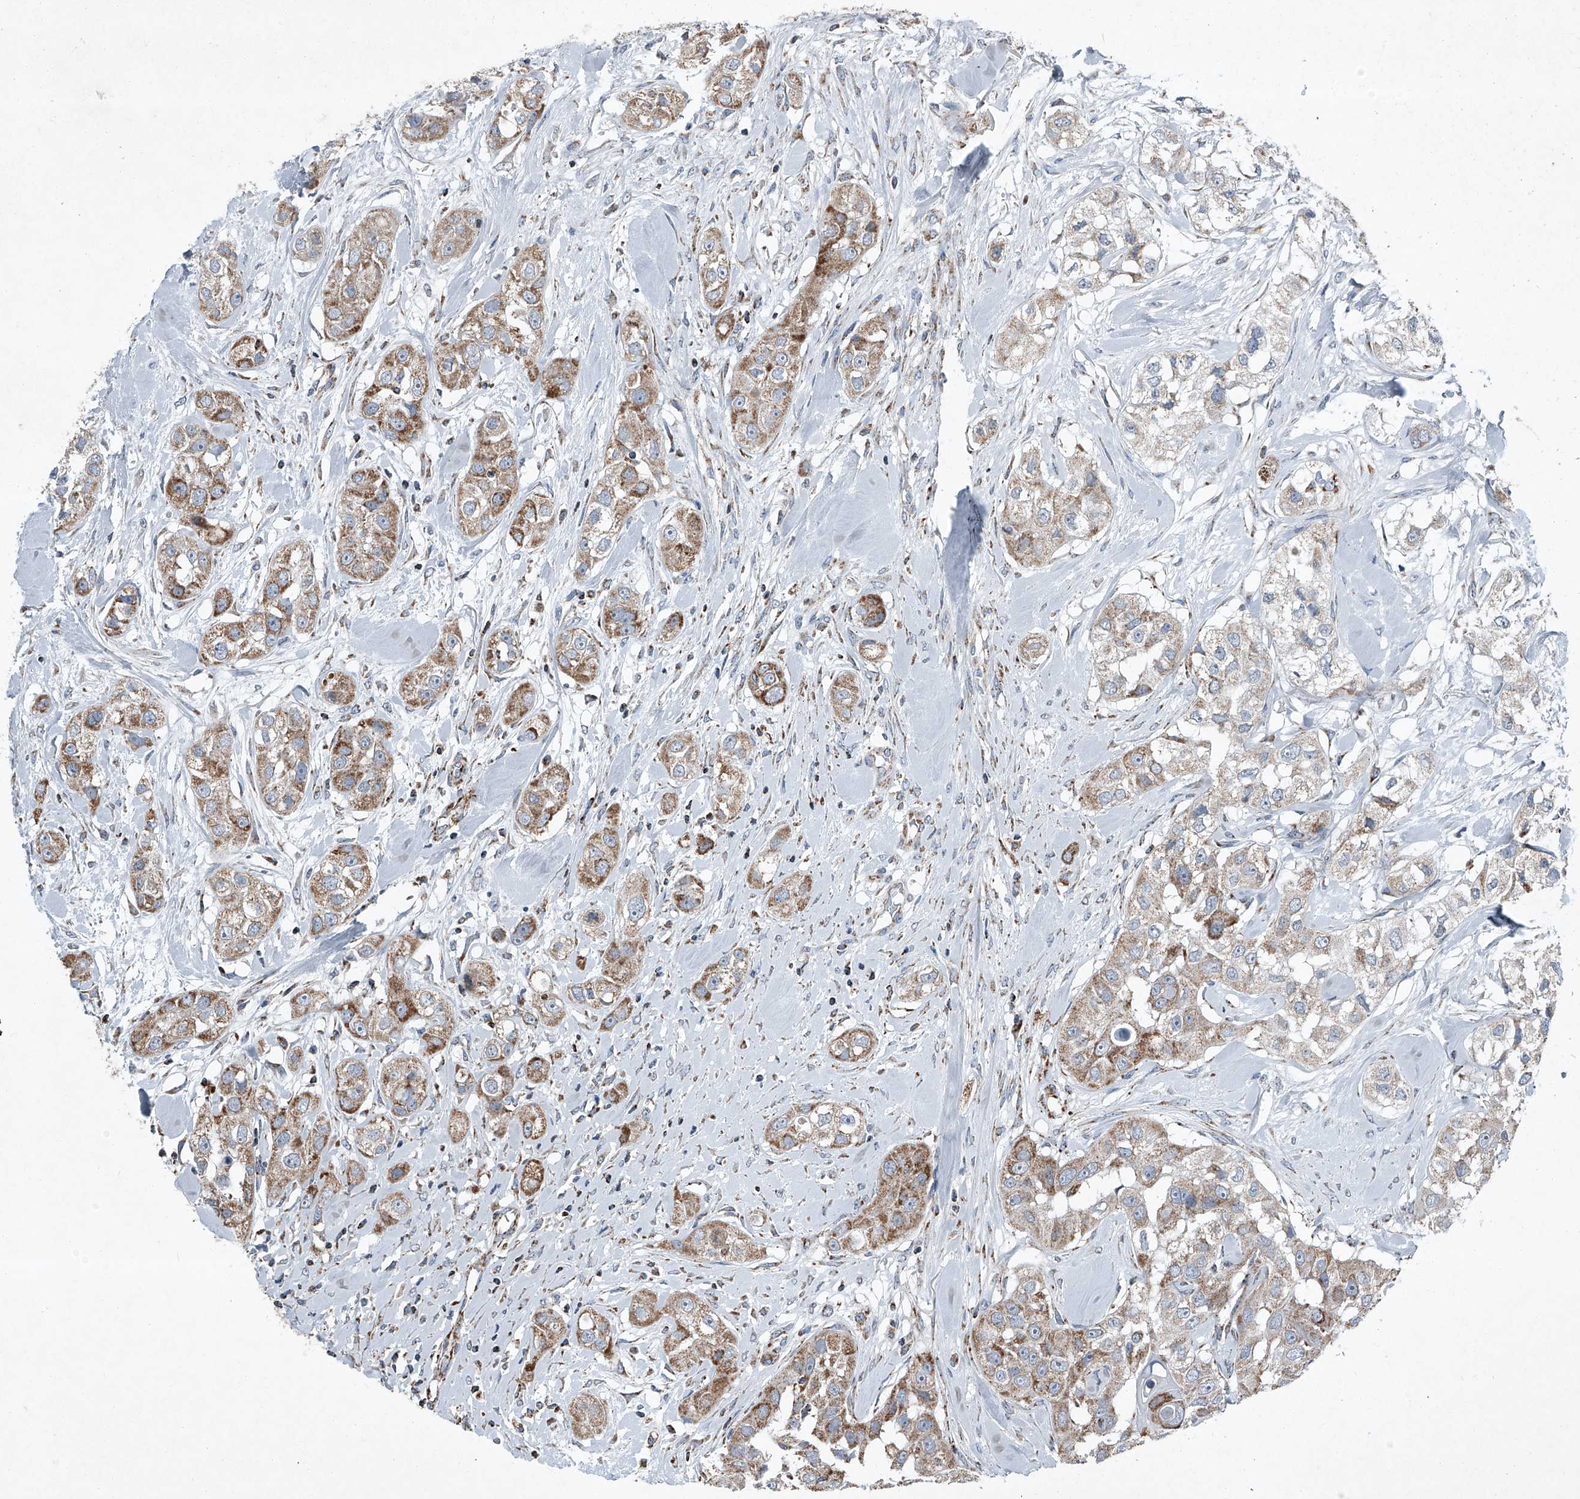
{"staining": {"intensity": "moderate", "quantity": ">75%", "location": "cytoplasmic/membranous"}, "tissue": "head and neck cancer", "cell_type": "Tumor cells", "image_type": "cancer", "snomed": [{"axis": "morphology", "description": "Normal tissue, NOS"}, {"axis": "morphology", "description": "Squamous cell carcinoma, NOS"}, {"axis": "topography", "description": "Skeletal muscle"}, {"axis": "topography", "description": "Head-Neck"}], "caption": "An image showing moderate cytoplasmic/membranous positivity in about >75% of tumor cells in head and neck squamous cell carcinoma, as visualized by brown immunohistochemical staining.", "gene": "CHRNA7", "patient": {"sex": "male", "age": 51}}